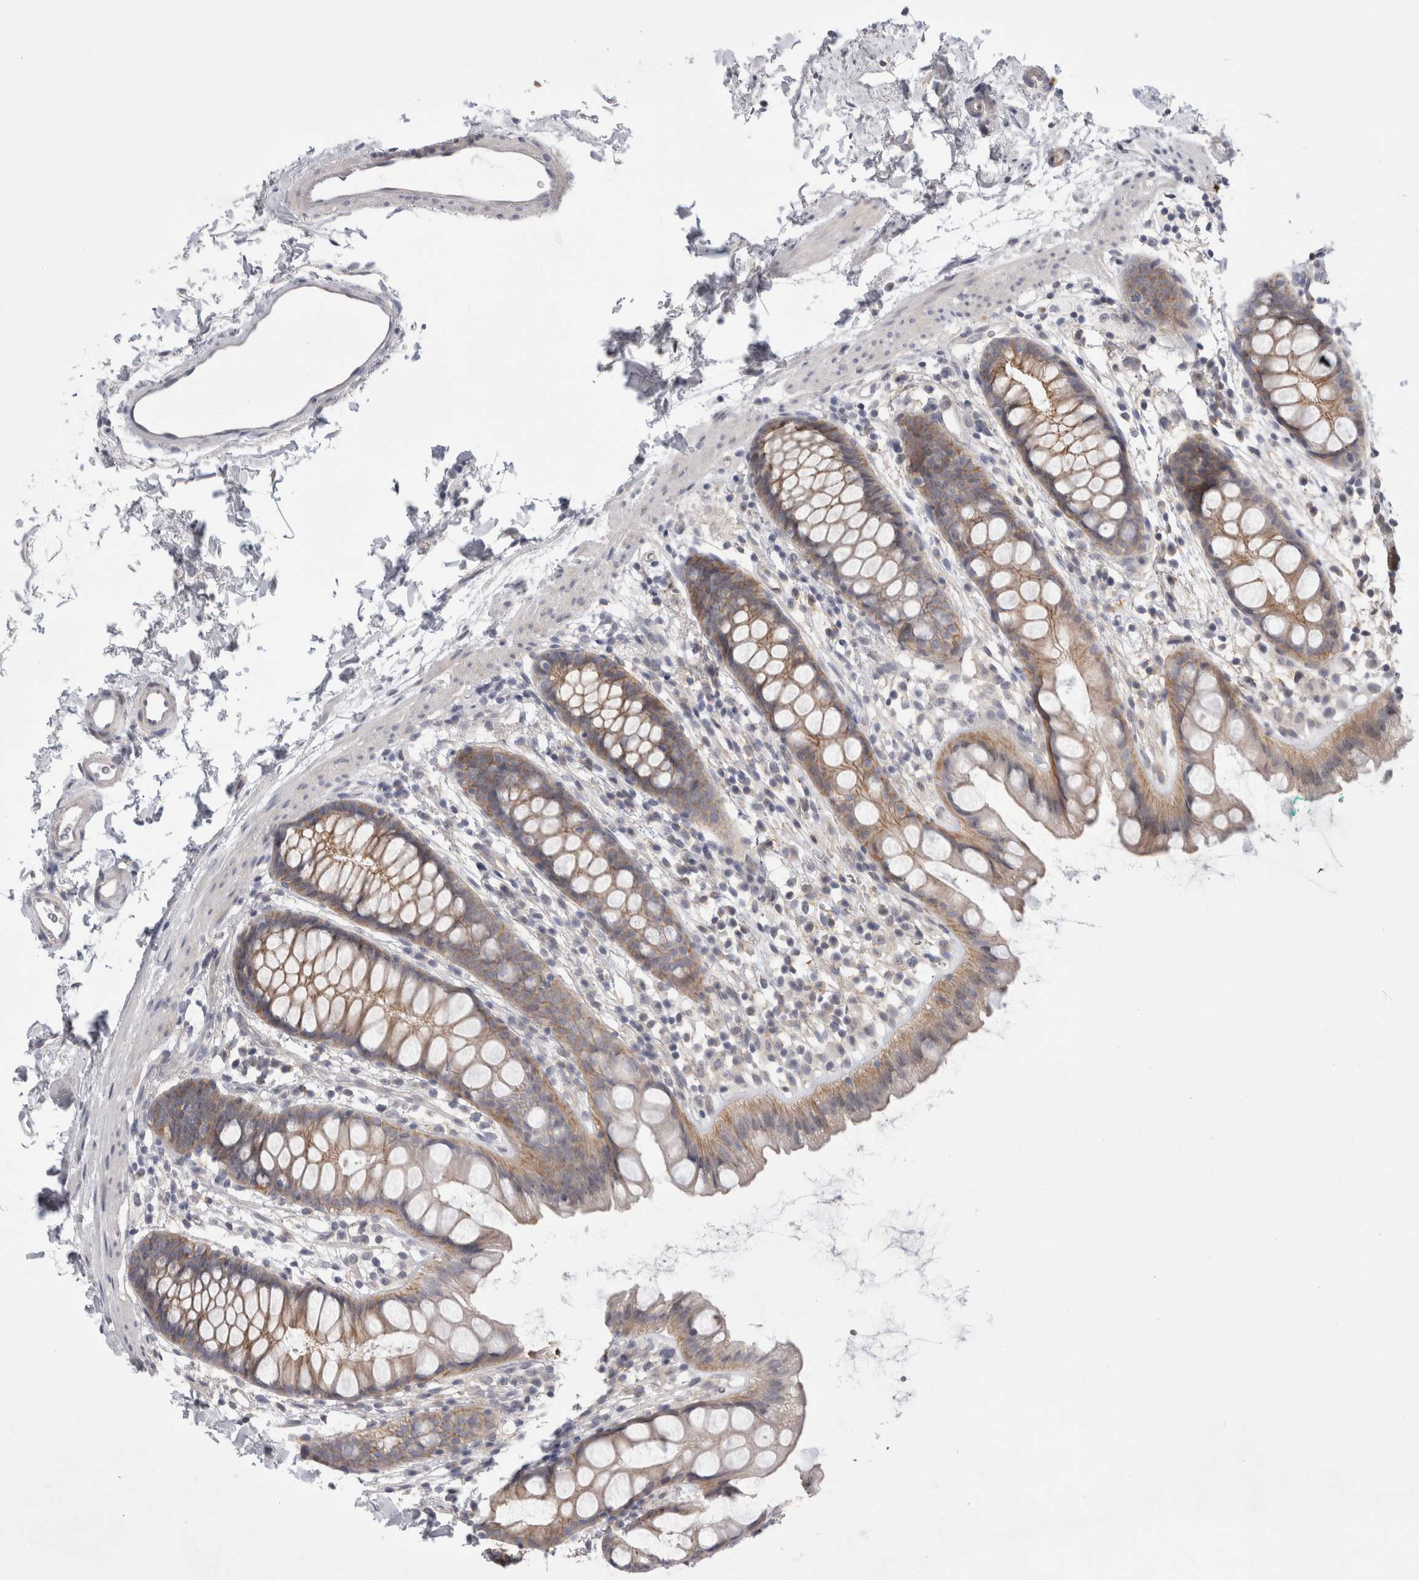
{"staining": {"intensity": "moderate", "quantity": "25%-75%", "location": "cytoplasmic/membranous"}, "tissue": "rectum", "cell_type": "Glandular cells", "image_type": "normal", "snomed": [{"axis": "morphology", "description": "Normal tissue, NOS"}, {"axis": "topography", "description": "Rectum"}], "caption": "Protein expression analysis of normal human rectum reveals moderate cytoplasmic/membranous staining in about 25%-75% of glandular cells. (Stains: DAB in brown, nuclei in blue, Microscopy: brightfield microscopy at high magnification).", "gene": "VANGL1", "patient": {"sex": "female", "age": 65}}